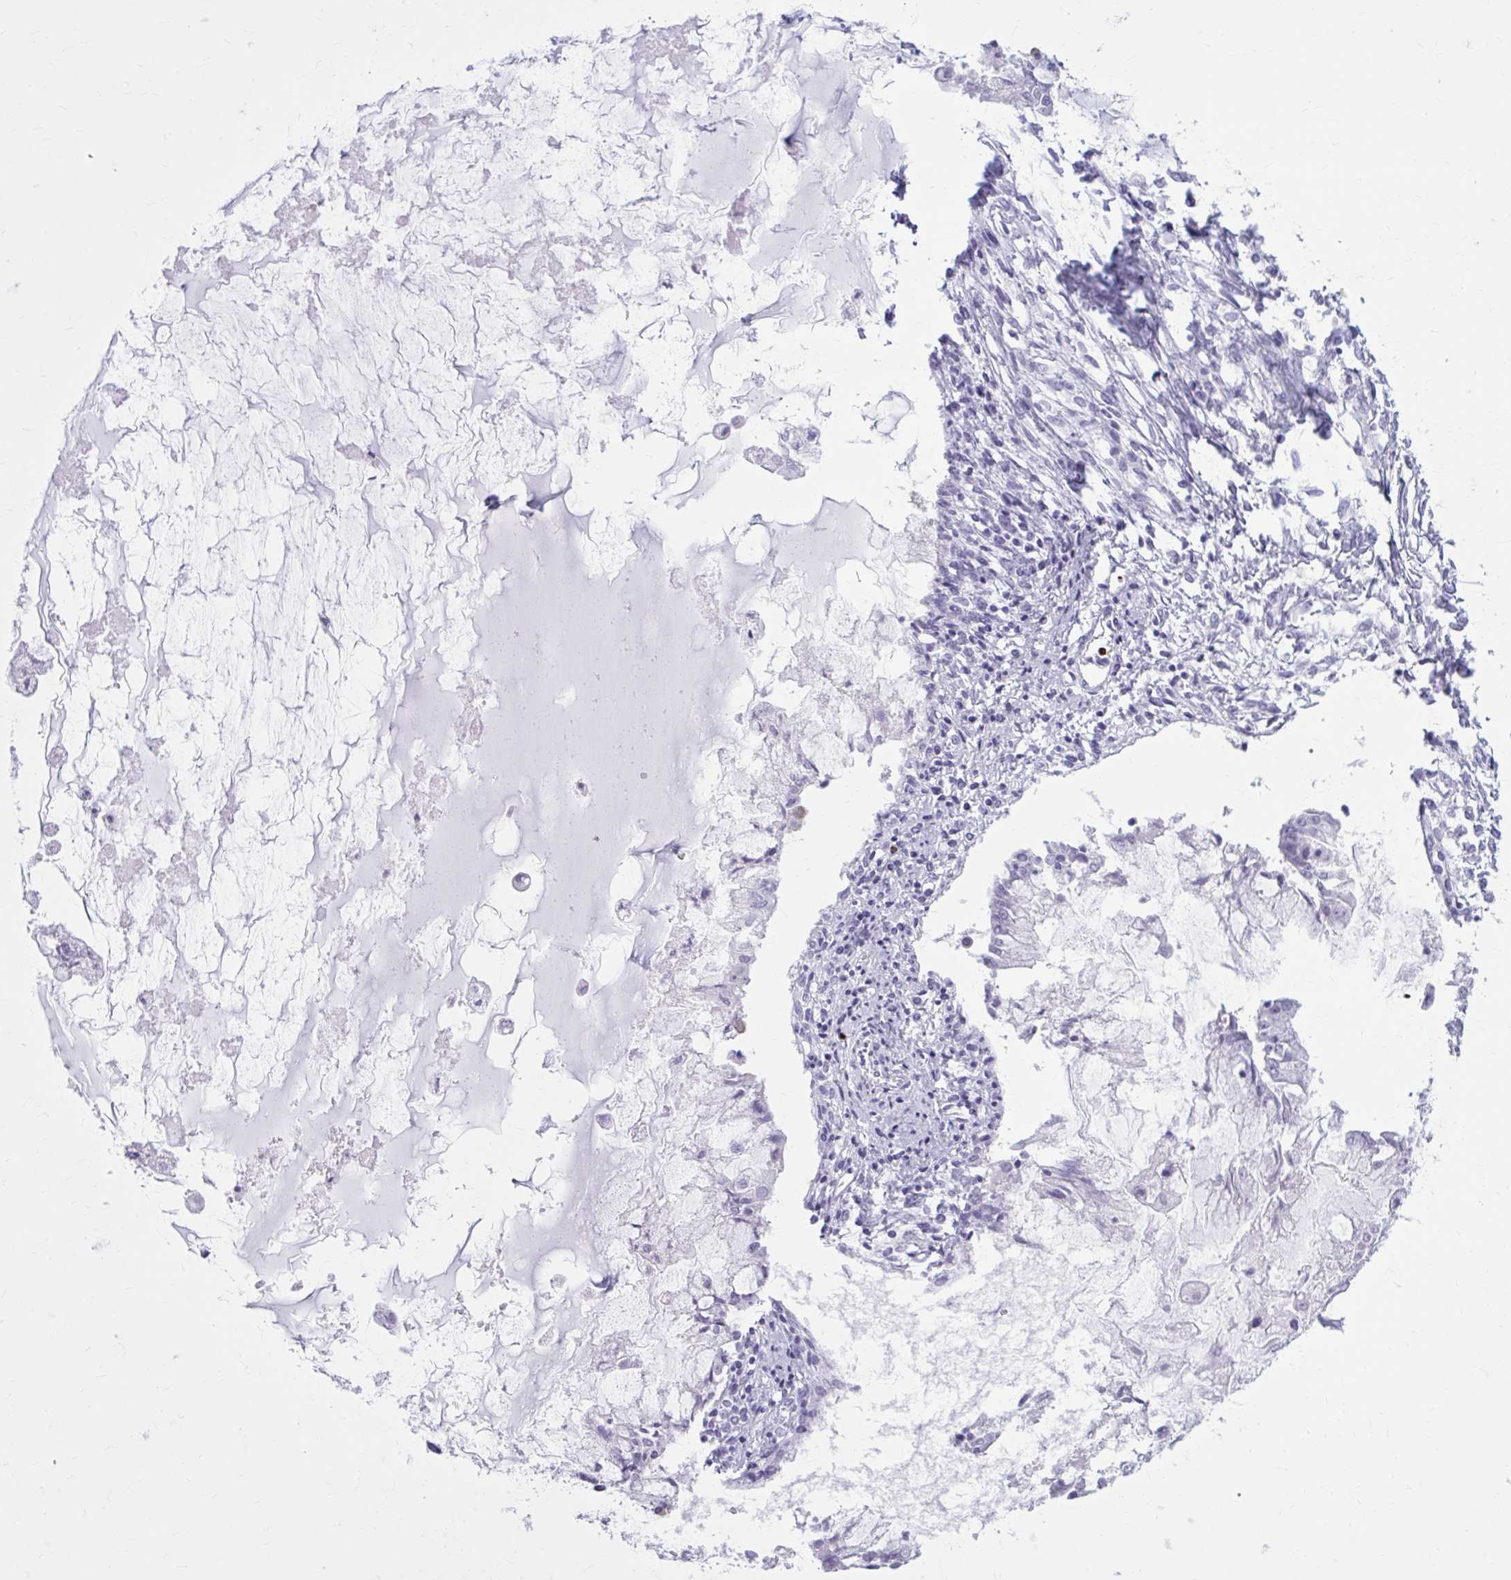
{"staining": {"intensity": "negative", "quantity": "none", "location": "none"}, "tissue": "ovarian cancer", "cell_type": "Tumor cells", "image_type": "cancer", "snomed": [{"axis": "morphology", "description": "Cystadenocarcinoma, mucinous, NOS"}, {"axis": "topography", "description": "Ovary"}], "caption": "The immunohistochemistry (IHC) photomicrograph has no significant positivity in tumor cells of ovarian mucinous cystadenocarcinoma tissue.", "gene": "OR4B1", "patient": {"sex": "female", "age": 34}}